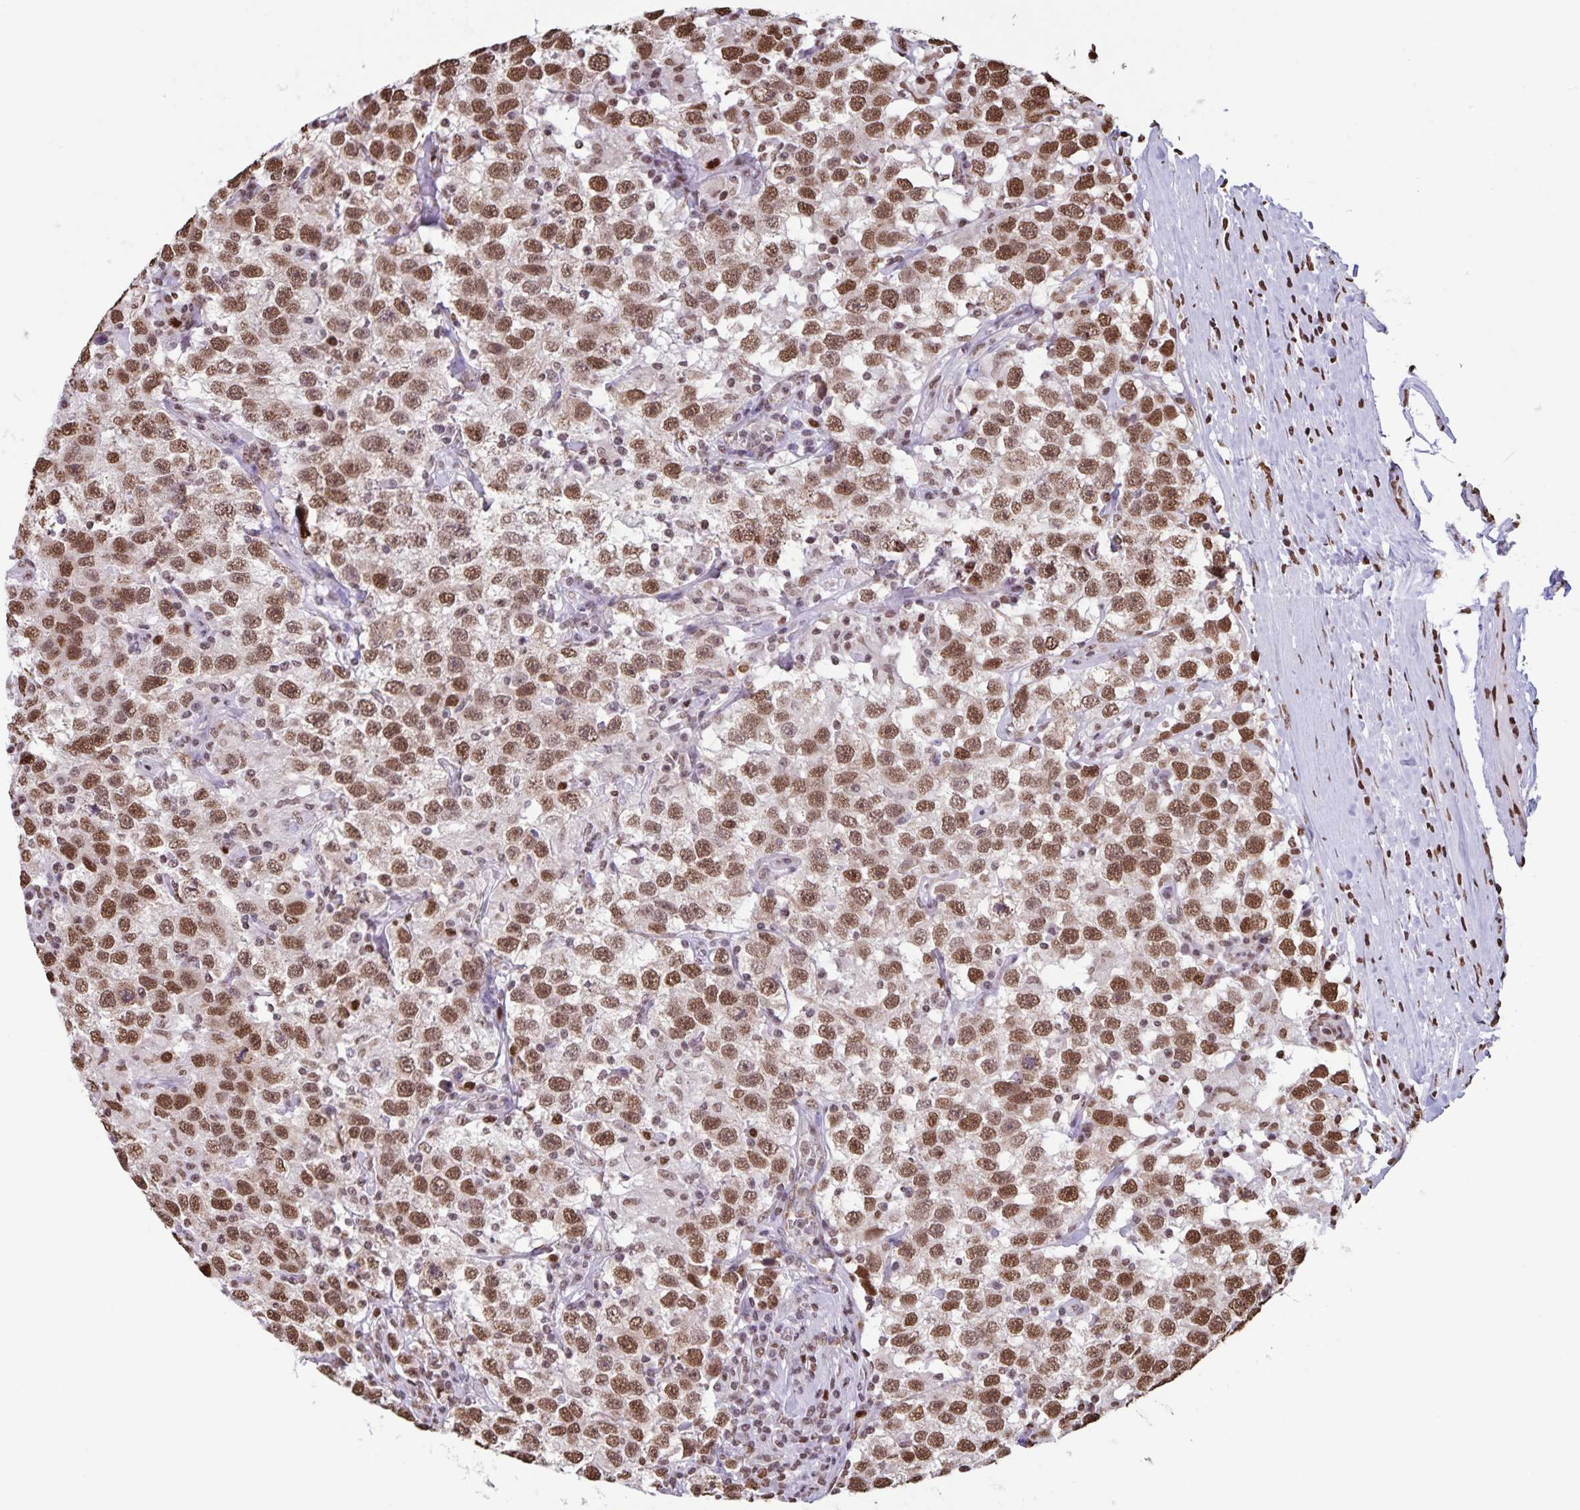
{"staining": {"intensity": "moderate", "quantity": ">75%", "location": "nuclear"}, "tissue": "testis cancer", "cell_type": "Tumor cells", "image_type": "cancer", "snomed": [{"axis": "morphology", "description": "Seminoma, NOS"}, {"axis": "topography", "description": "Testis"}], "caption": "Seminoma (testis) stained with a protein marker shows moderate staining in tumor cells.", "gene": "DUT", "patient": {"sex": "male", "age": 41}}